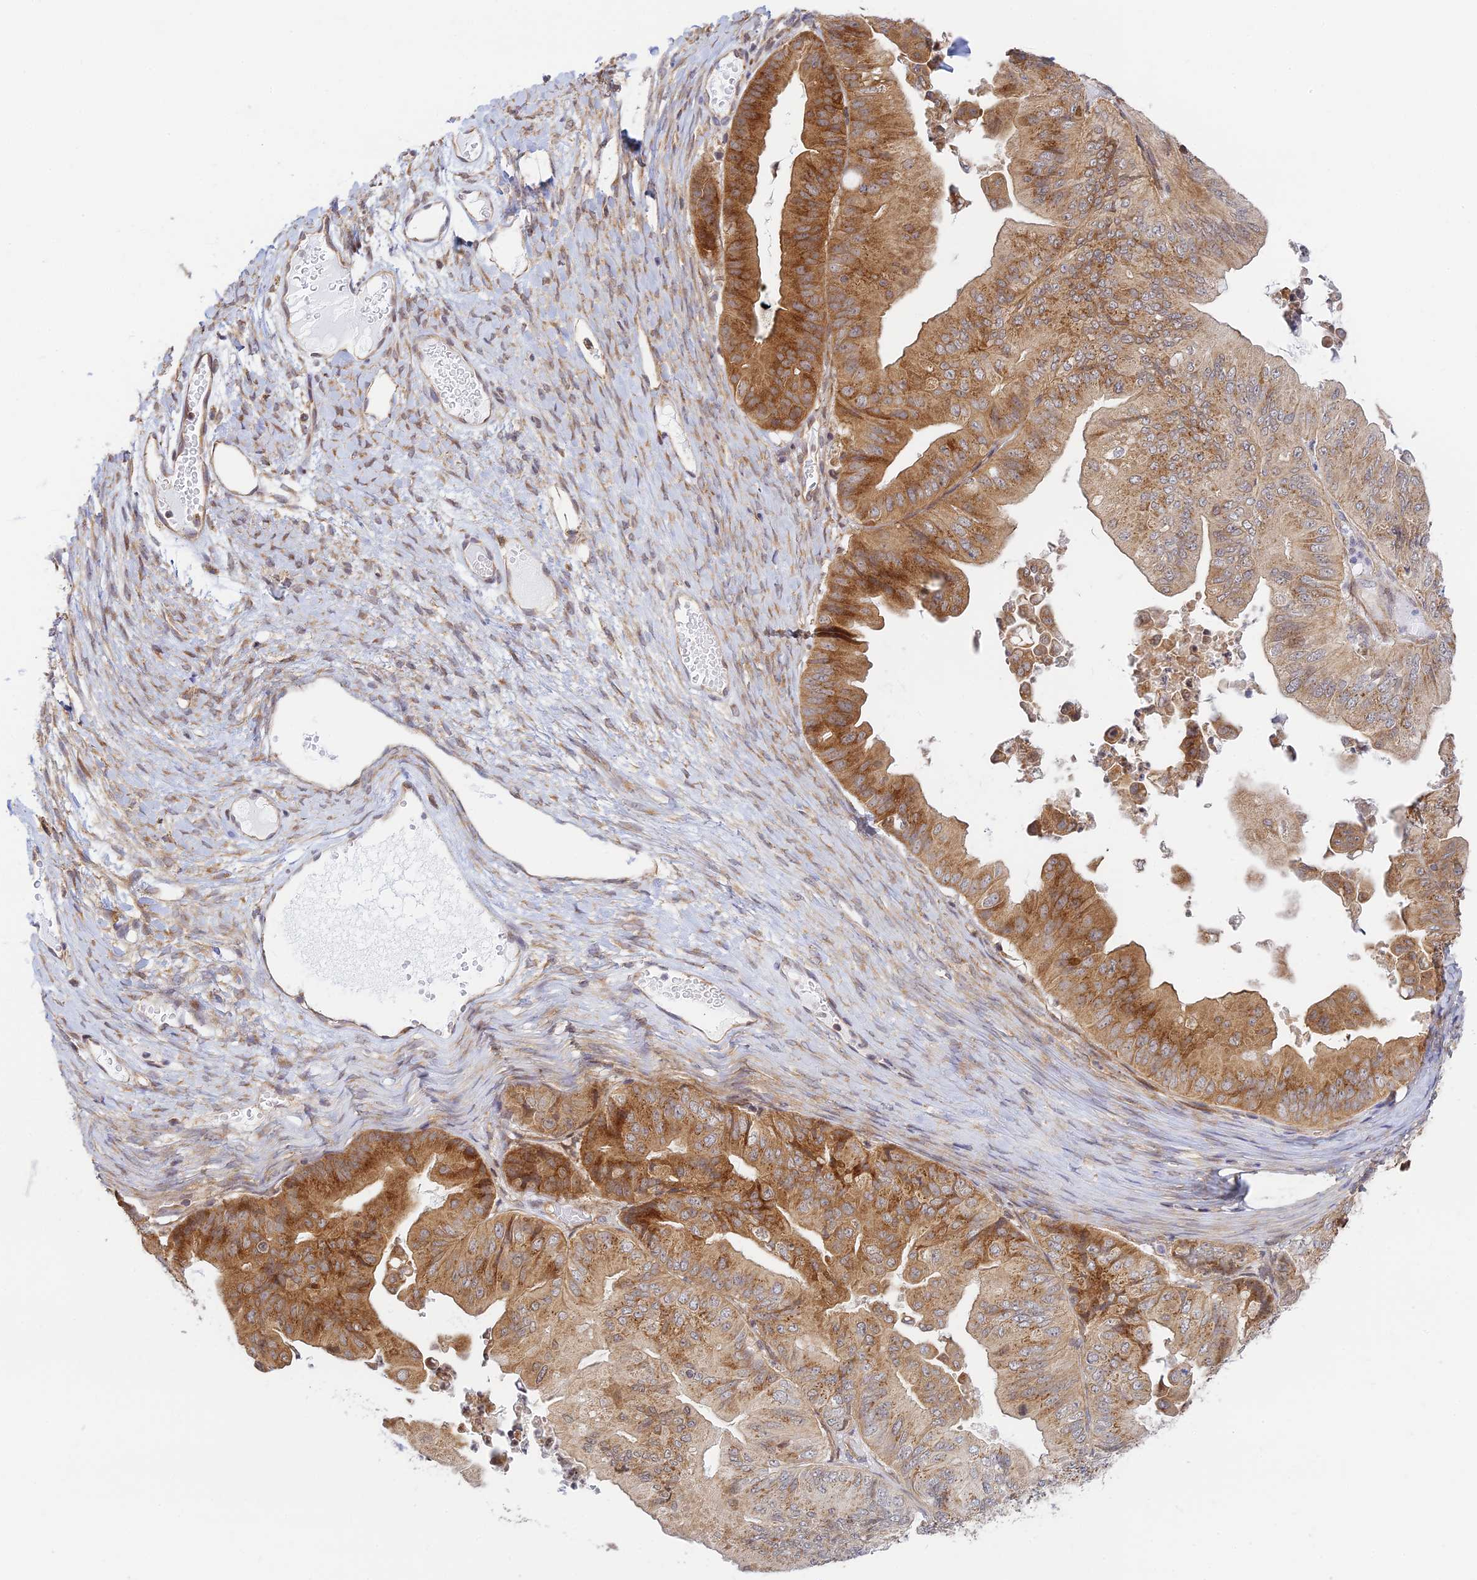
{"staining": {"intensity": "moderate", "quantity": ">75%", "location": "cytoplasmic/membranous"}, "tissue": "ovarian cancer", "cell_type": "Tumor cells", "image_type": "cancer", "snomed": [{"axis": "morphology", "description": "Cystadenocarcinoma, mucinous, NOS"}, {"axis": "topography", "description": "Ovary"}], "caption": "A photomicrograph of human ovarian cancer (mucinous cystadenocarcinoma) stained for a protein demonstrates moderate cytoplasmic/membranous brown staining in tumor cells.", "gene": "HOOK2", "patient": {"sex": "female", "age": 61}}